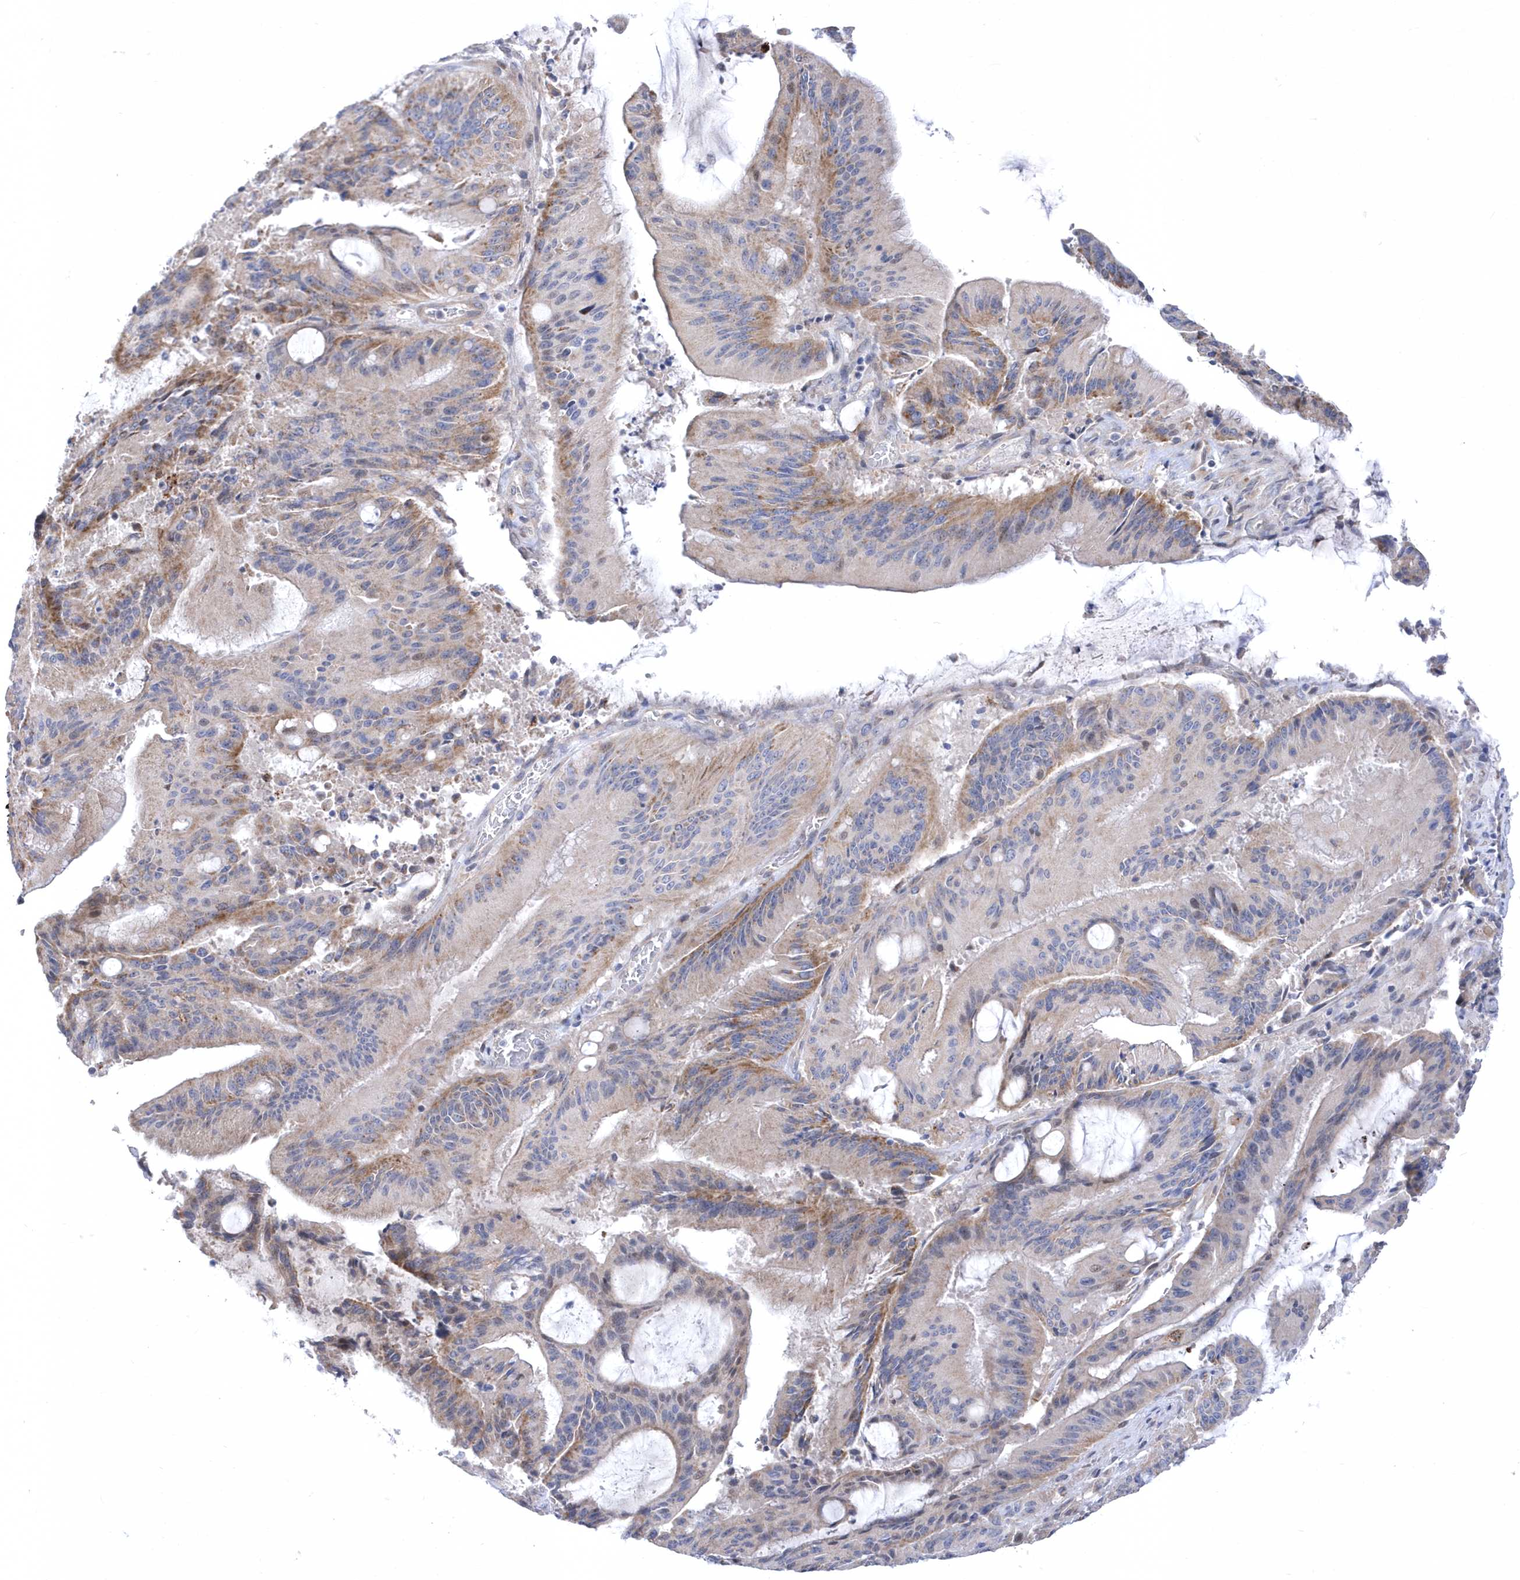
{"staining": {"intensity": "moderate", "quantity": "25%-75%", "location": "cytoplasmic/membranous"}, "tissue": "liver cancer", "cell_type": "Tumor cells", "image_type": "cancer", "snomed": [{"axis": "morphology", "description": "Normal tissue, NOS"}, {"axis": "morphology", "description": "Cholangiocarcinoma"}, {"axis": "topography", "description": "Liver"}, {"axis": "topography", "description": "Peripheral nerve tissue"}], "caption": "Liver cholangiocarcinoma stained with a brown dye demonstrates moderate cytoplasmic/membranous positive expression in about 25%-75% of tumor cells.", "gene": "LONRF2", "patient": {"sex": "female", "age": 73}}